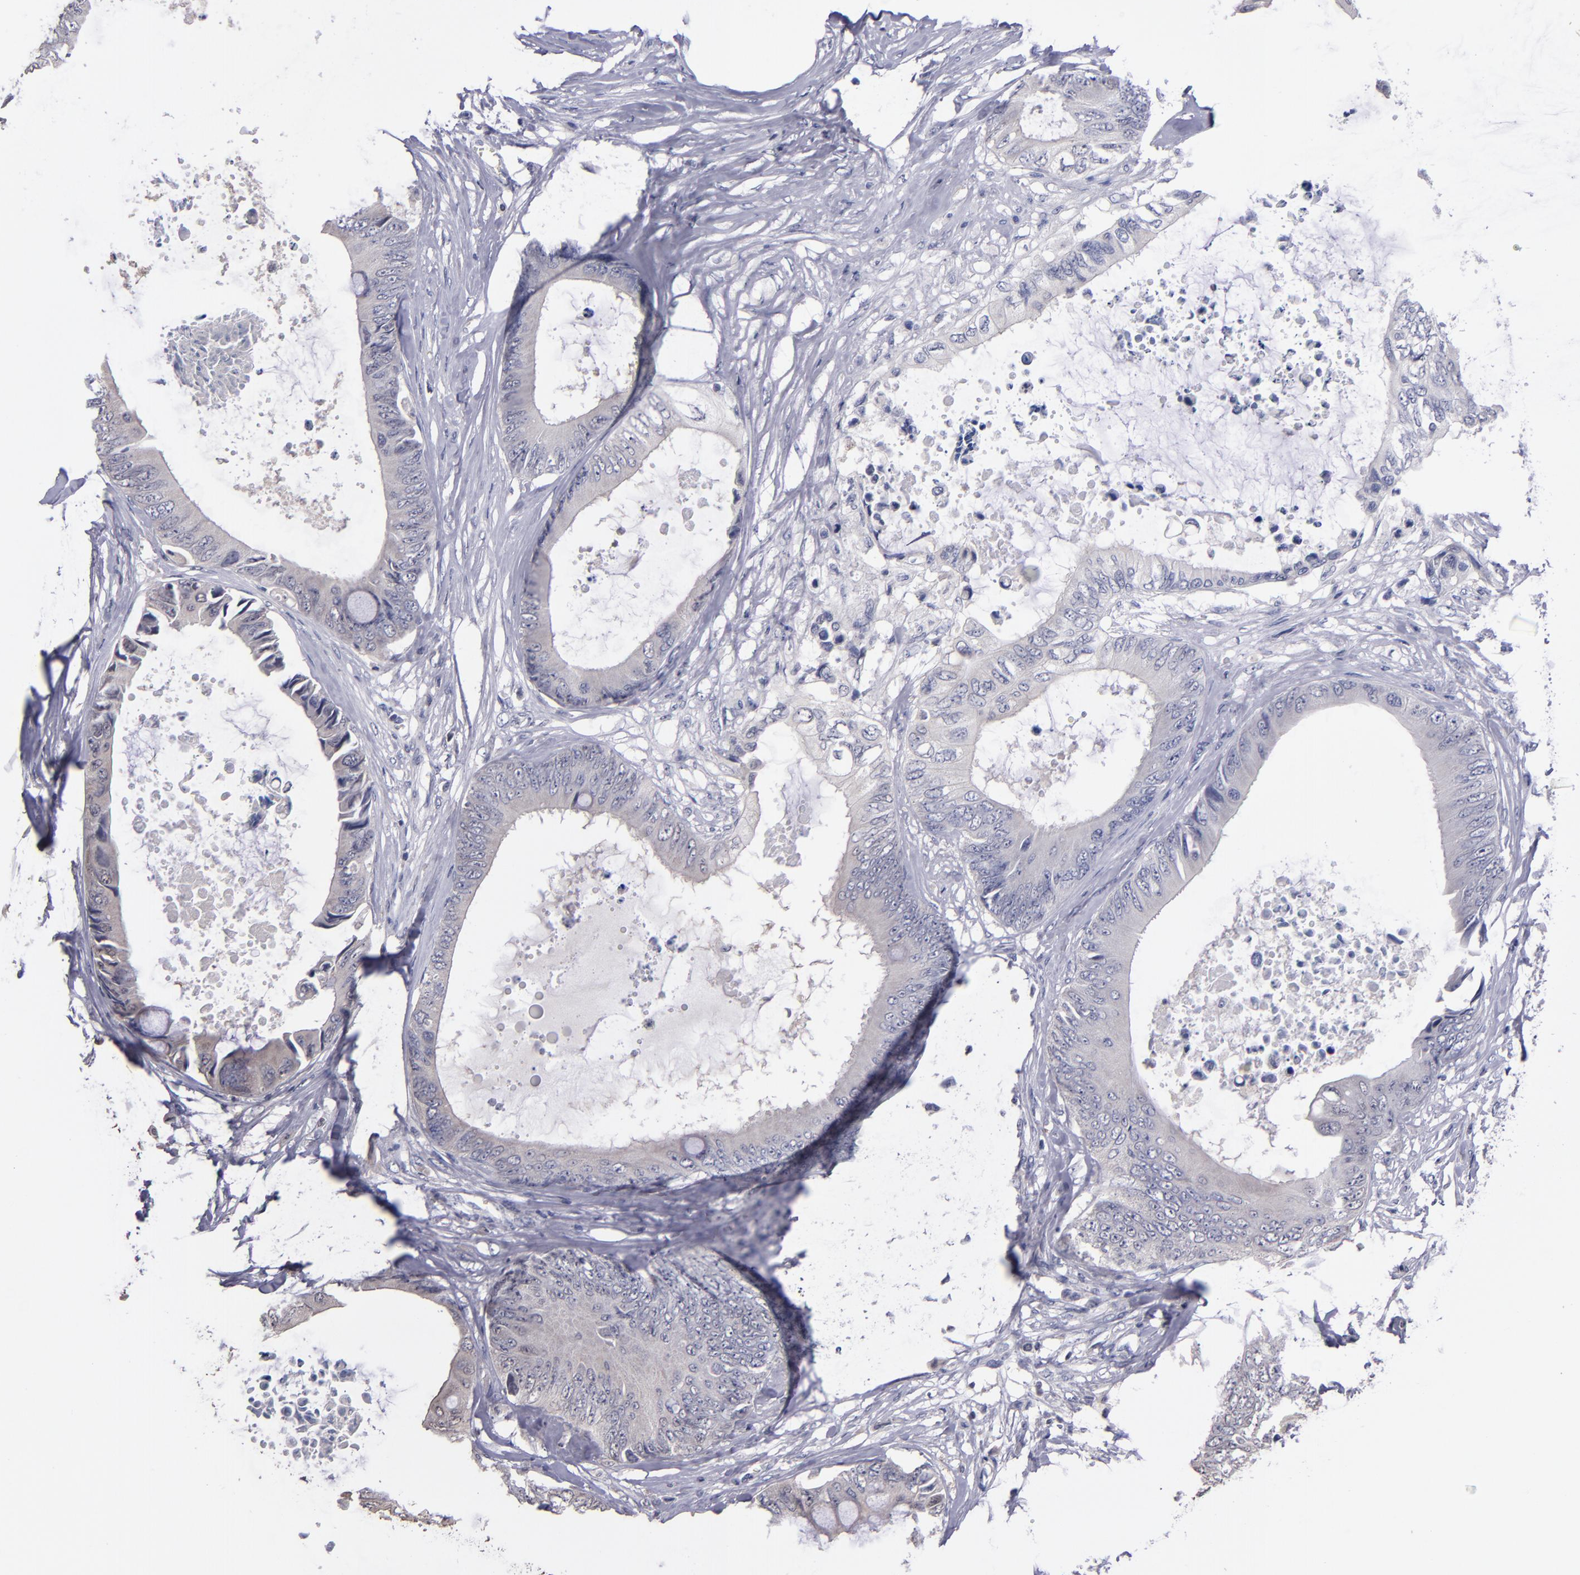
{"staining": {"intensity": "negative", "quantity": "none", "location": "none"}, "tissue": "colorectal cancer", "cell_type": "Tumor cells", "image_type": "cancer", "snomed": [{"axis": "morphology", "description": "Normal tissue, NOS"}, {"axis": "morphology", "description": "Adenocarcinoma, NOS"}, {"axis": "topography", "description": "Rectum"}, {"axis": "topography", "description": "Peripheral nerve tissue"}], "caption": "Tumor cells are negative for brown protein staining in colorectal cancer (adenocarcinoma). (DAB immunohistochemistry (IHC), high magnification).", "gene": "S100A1", "patient": {"sex": "female", "age": 77}}